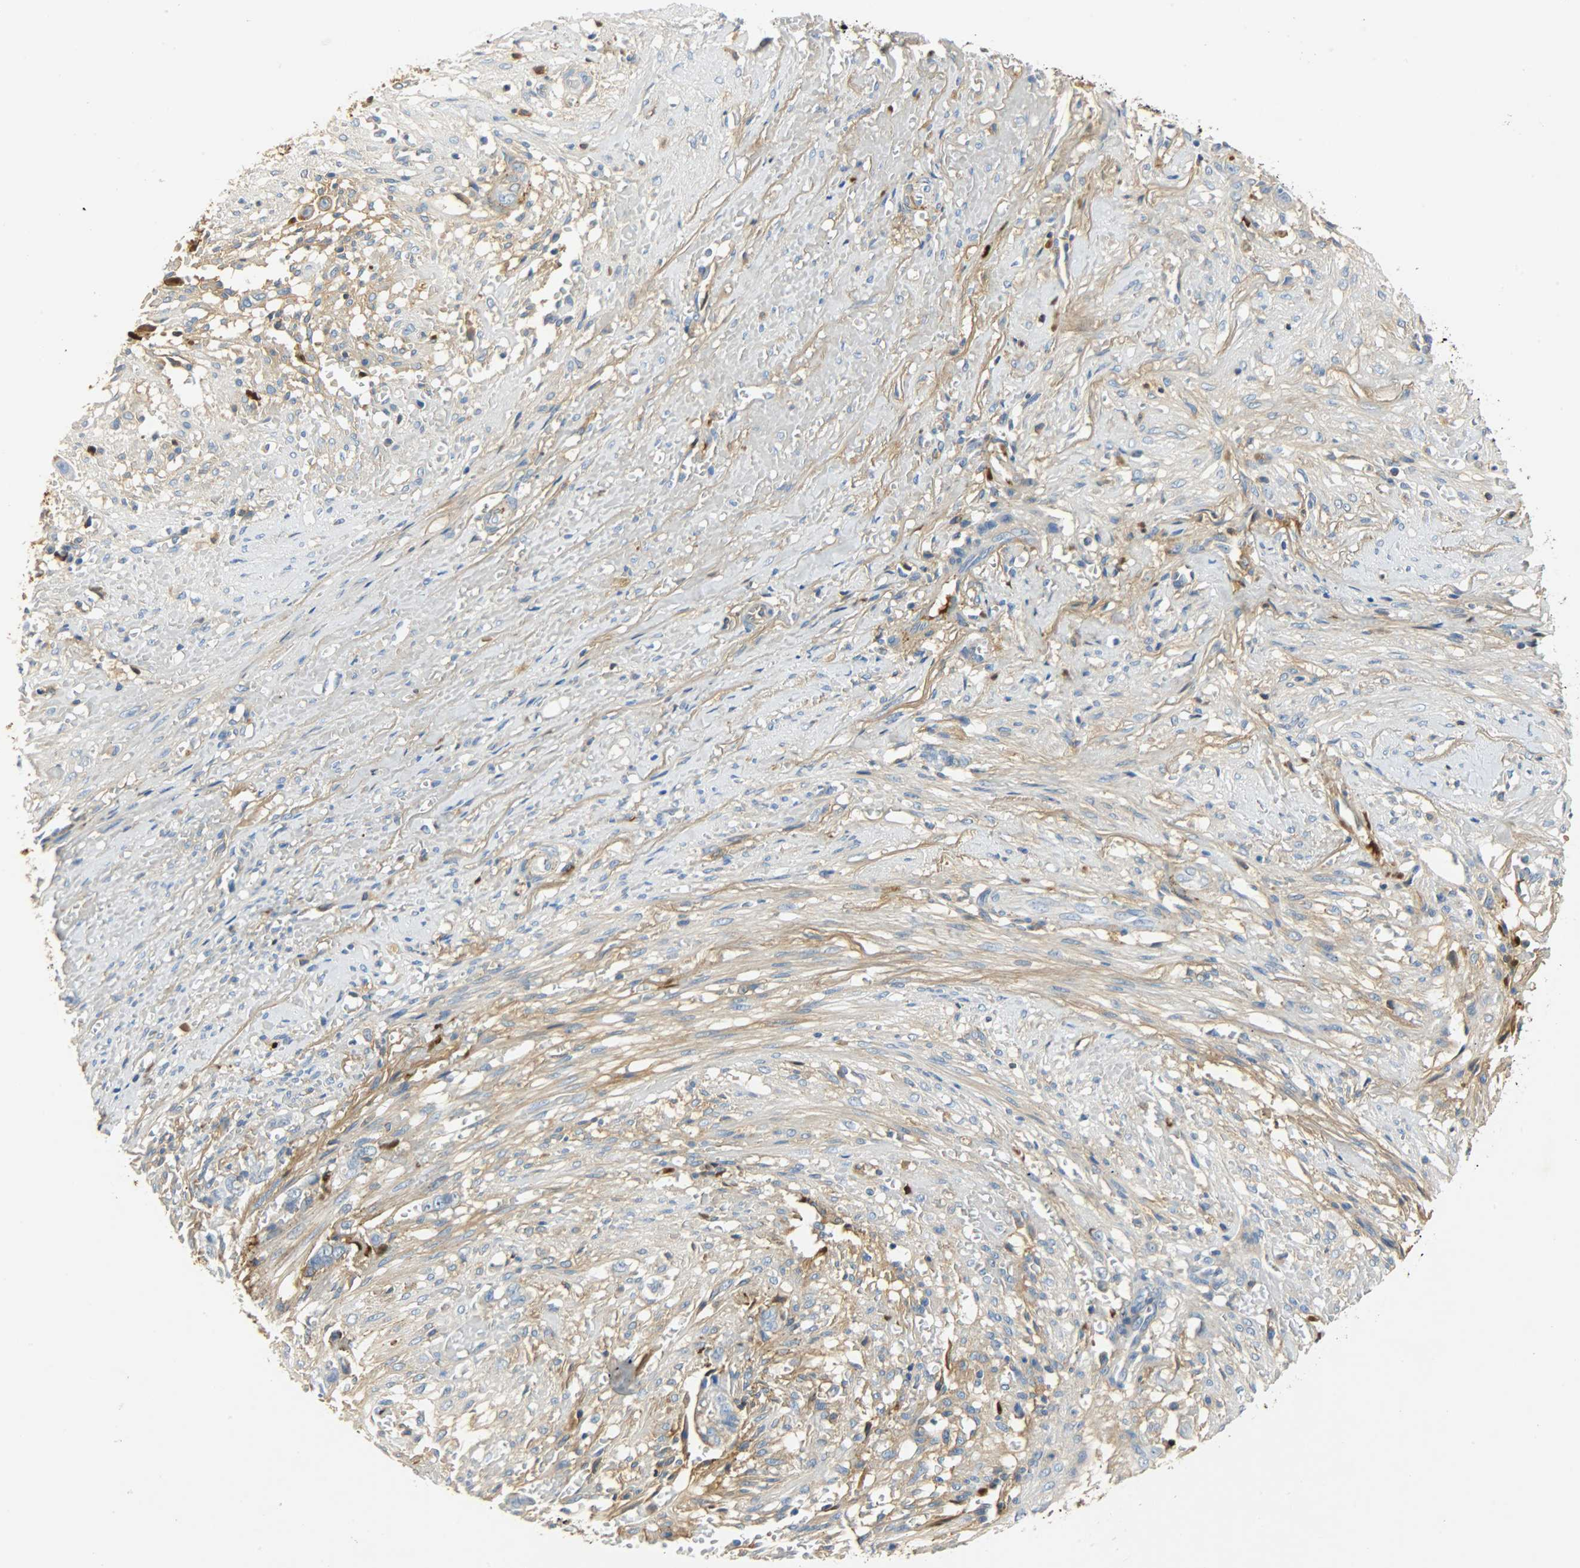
{"staining": {"intensity": "weak", "quantity": "25%-75%", "location": "cytoplasmic/membranous"}, "tissue": "liver cancer", "cell_type": "Tumor cells", "image_type": "cancer", "snomed": [{"axis": "morphology", "description": "Cholangiocarcinoma"}, {"axis": "topography", "description": "Liver"}], "caption": "About 25%-75% of tumor cells in human liver cholangiocarcinoma demonstrate weak cytoplasmic/membranous protein expression as visualized by brown immunohistochemical staining.", "gene": "CRP", "patient": {"sex": "female", "age": 70}}